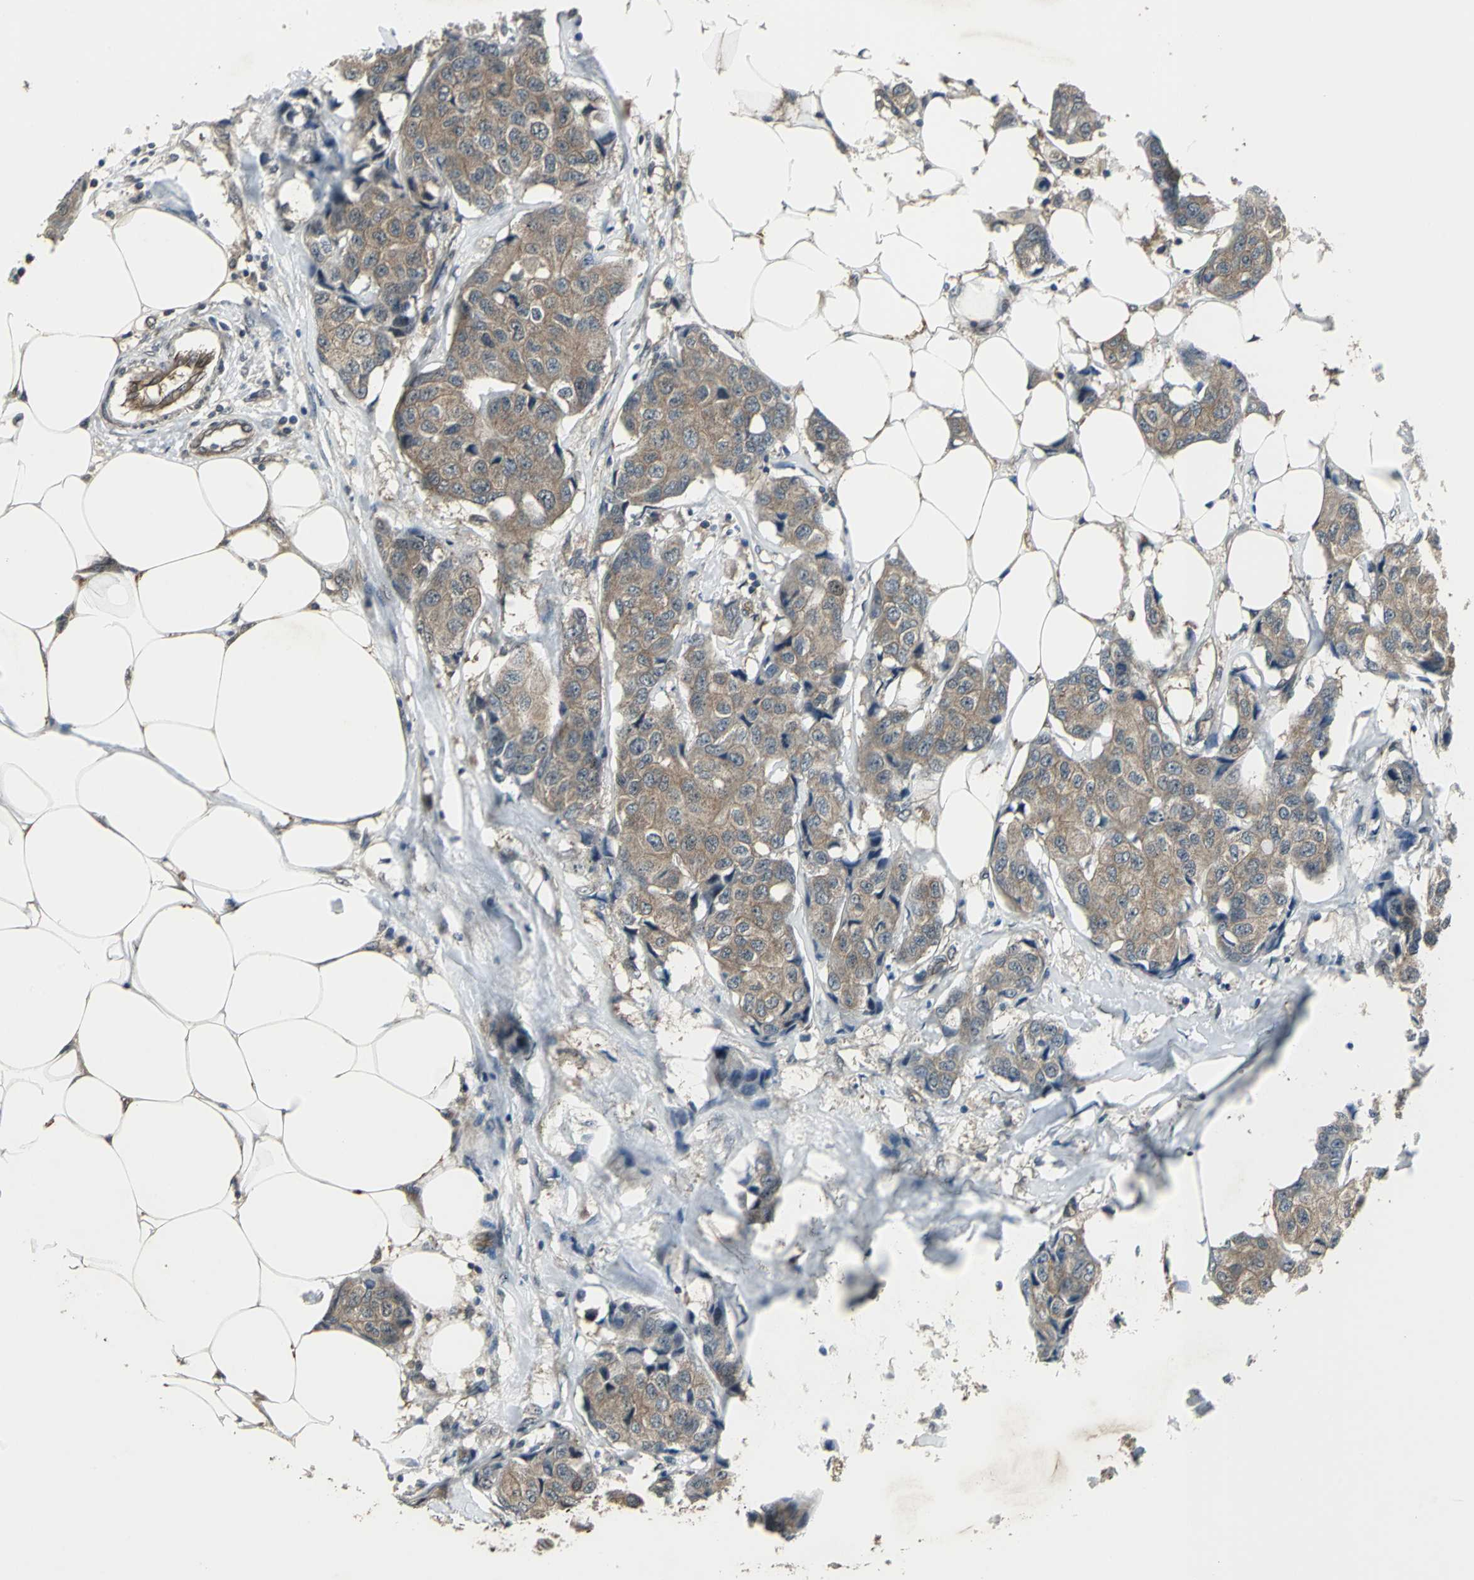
{"staining": {"intensity": "moderate", "quantity": ">75%", "location": "cytoplasmic/membranous"}, "tissue": "breast cancer", "cell_type": "Tumor cells", "image_type": "cancer", "snomed": [{"axis": "morphology", "description": "Duct carcinoma"}, {"axis": "topography", "description": "Breast"}], "caption": "The image shows staining of breast cancer (intraductal carcinoma), revealing moderate cytoplasmic/membranous protein staining (brown color) within tumor cells.", "gene": "PFDN1", "patient": {"sex": "female", "age": 80}}